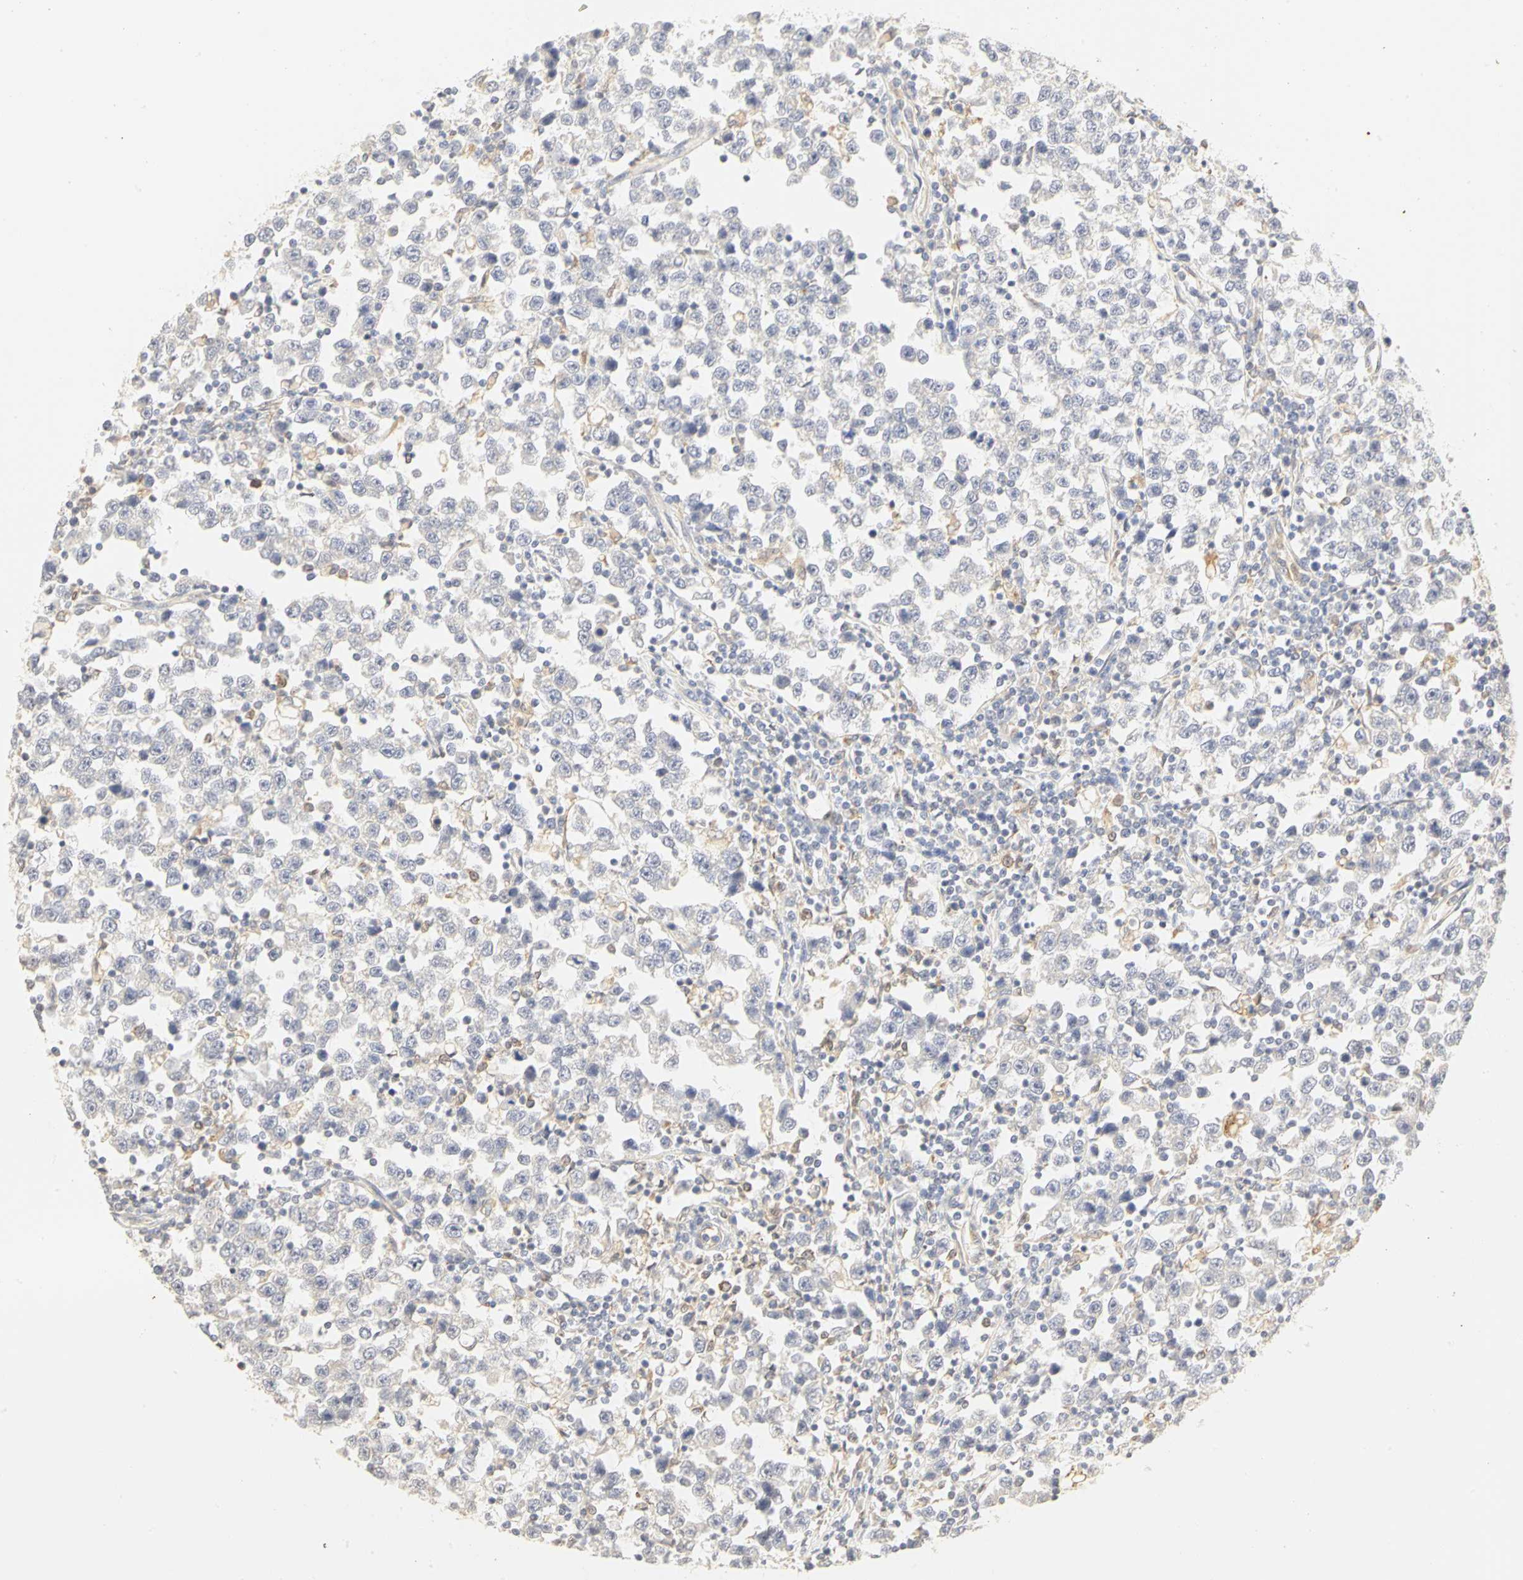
{"staining": {"intensity": "moderate", "quantity": ">75%", "location": "cytoplasmic/membranous"}, "tissue": "testis cancer", "cell_type": "Tumor cells", "image_type": "cancer", "snomed": [{"axis": "morphology", "description": "Seminoma, NOS"}, {"axis": "topography", "description": "Testis"}], "caption": "Protein expression analysis of seminoma (testis) reveals moderate cytoplasmic/membranous positivity in about >75% of tumor cells. Nuclei are stained in blue.", "gene": "GNRH2", "patient": {"sex": "male", "age": 43}}